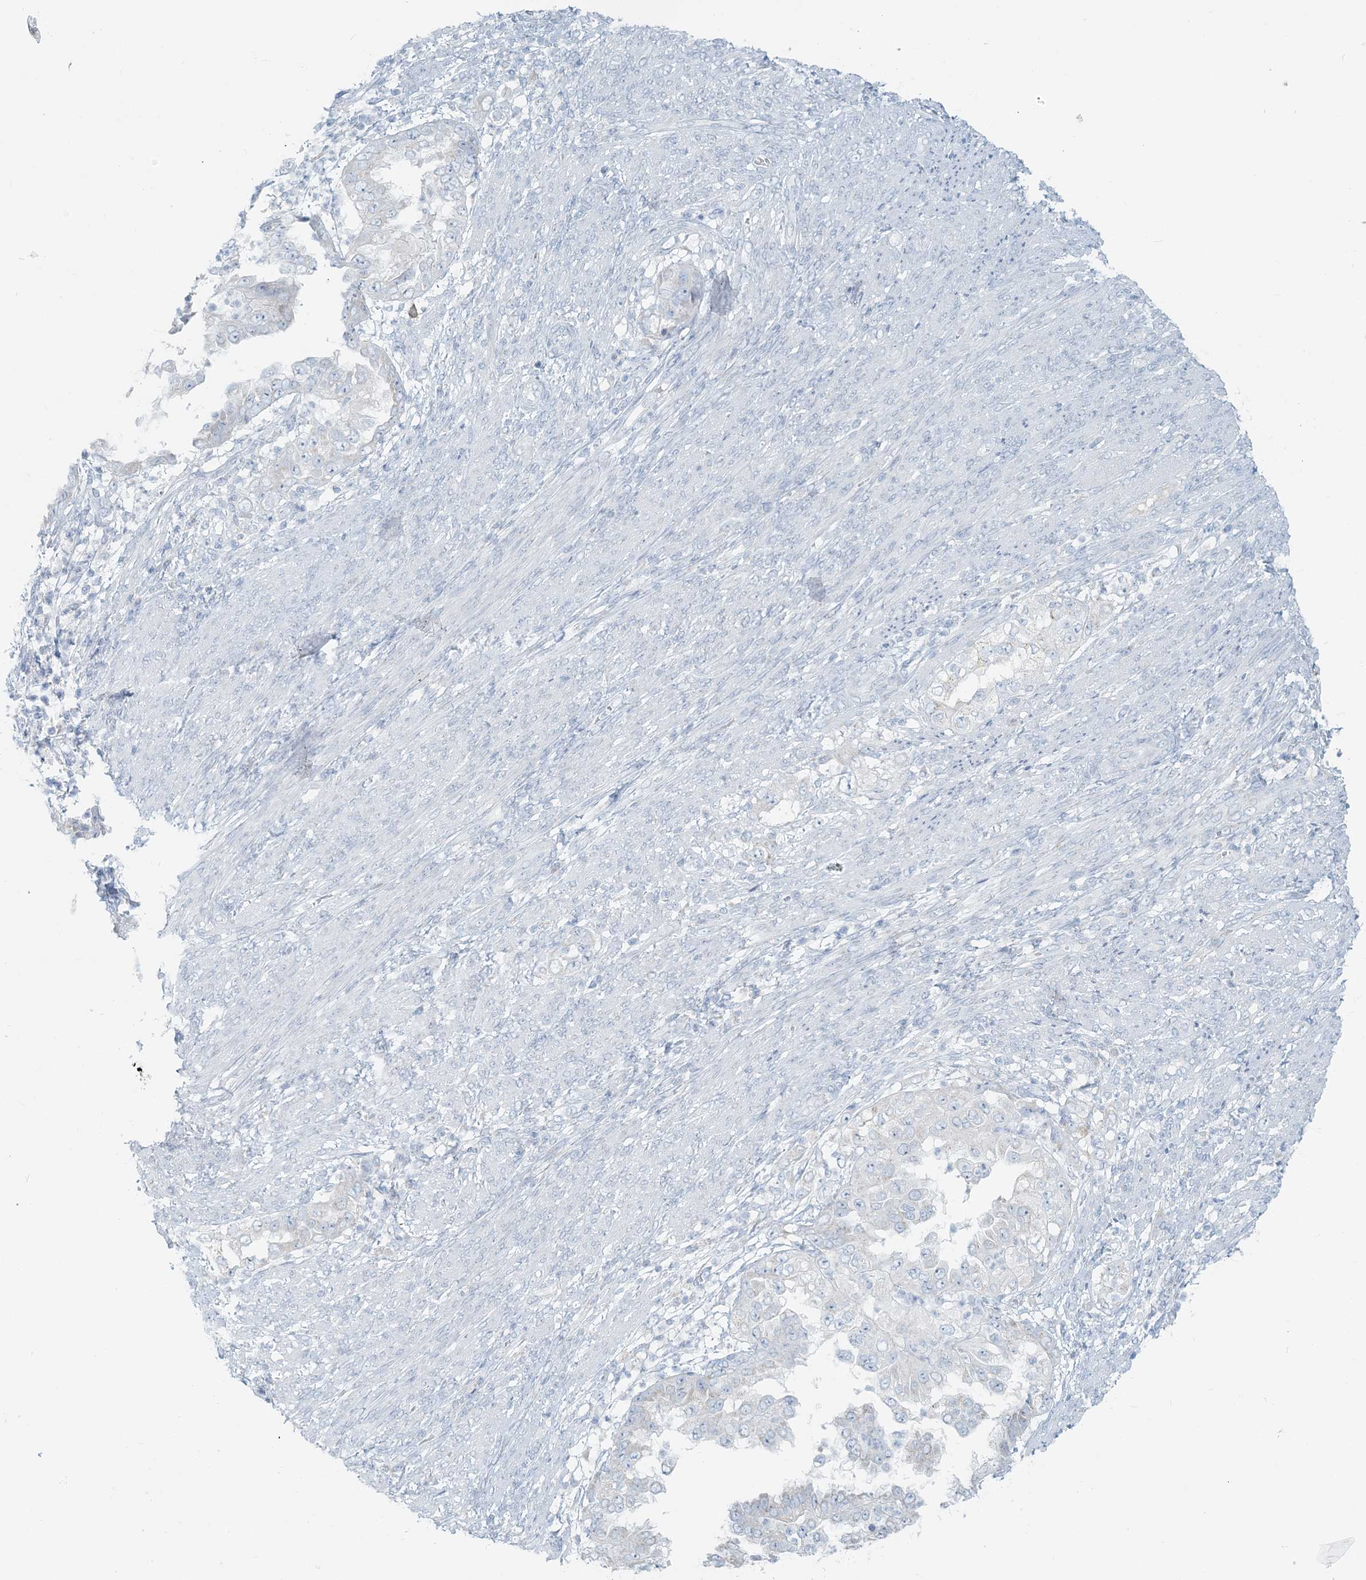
{"staining": {"intensity": "negative", "quantity": "none", "location": "none"}, "tissue": "endometrial cancer", "cell_type": "Tumor cells", "image_type": "cancer", "snomed": [{"axis": "morphology", "description": "Adenocarcinoma, NOS"}, {"axis": "topography", "description": "Endometrium"}], "caption": "A histopathology image of human endometrial adenocarcinoma is negative for staining in tumor cells.", "gene": "SCML1", "patient": {"sex": "female", "age": 85}}